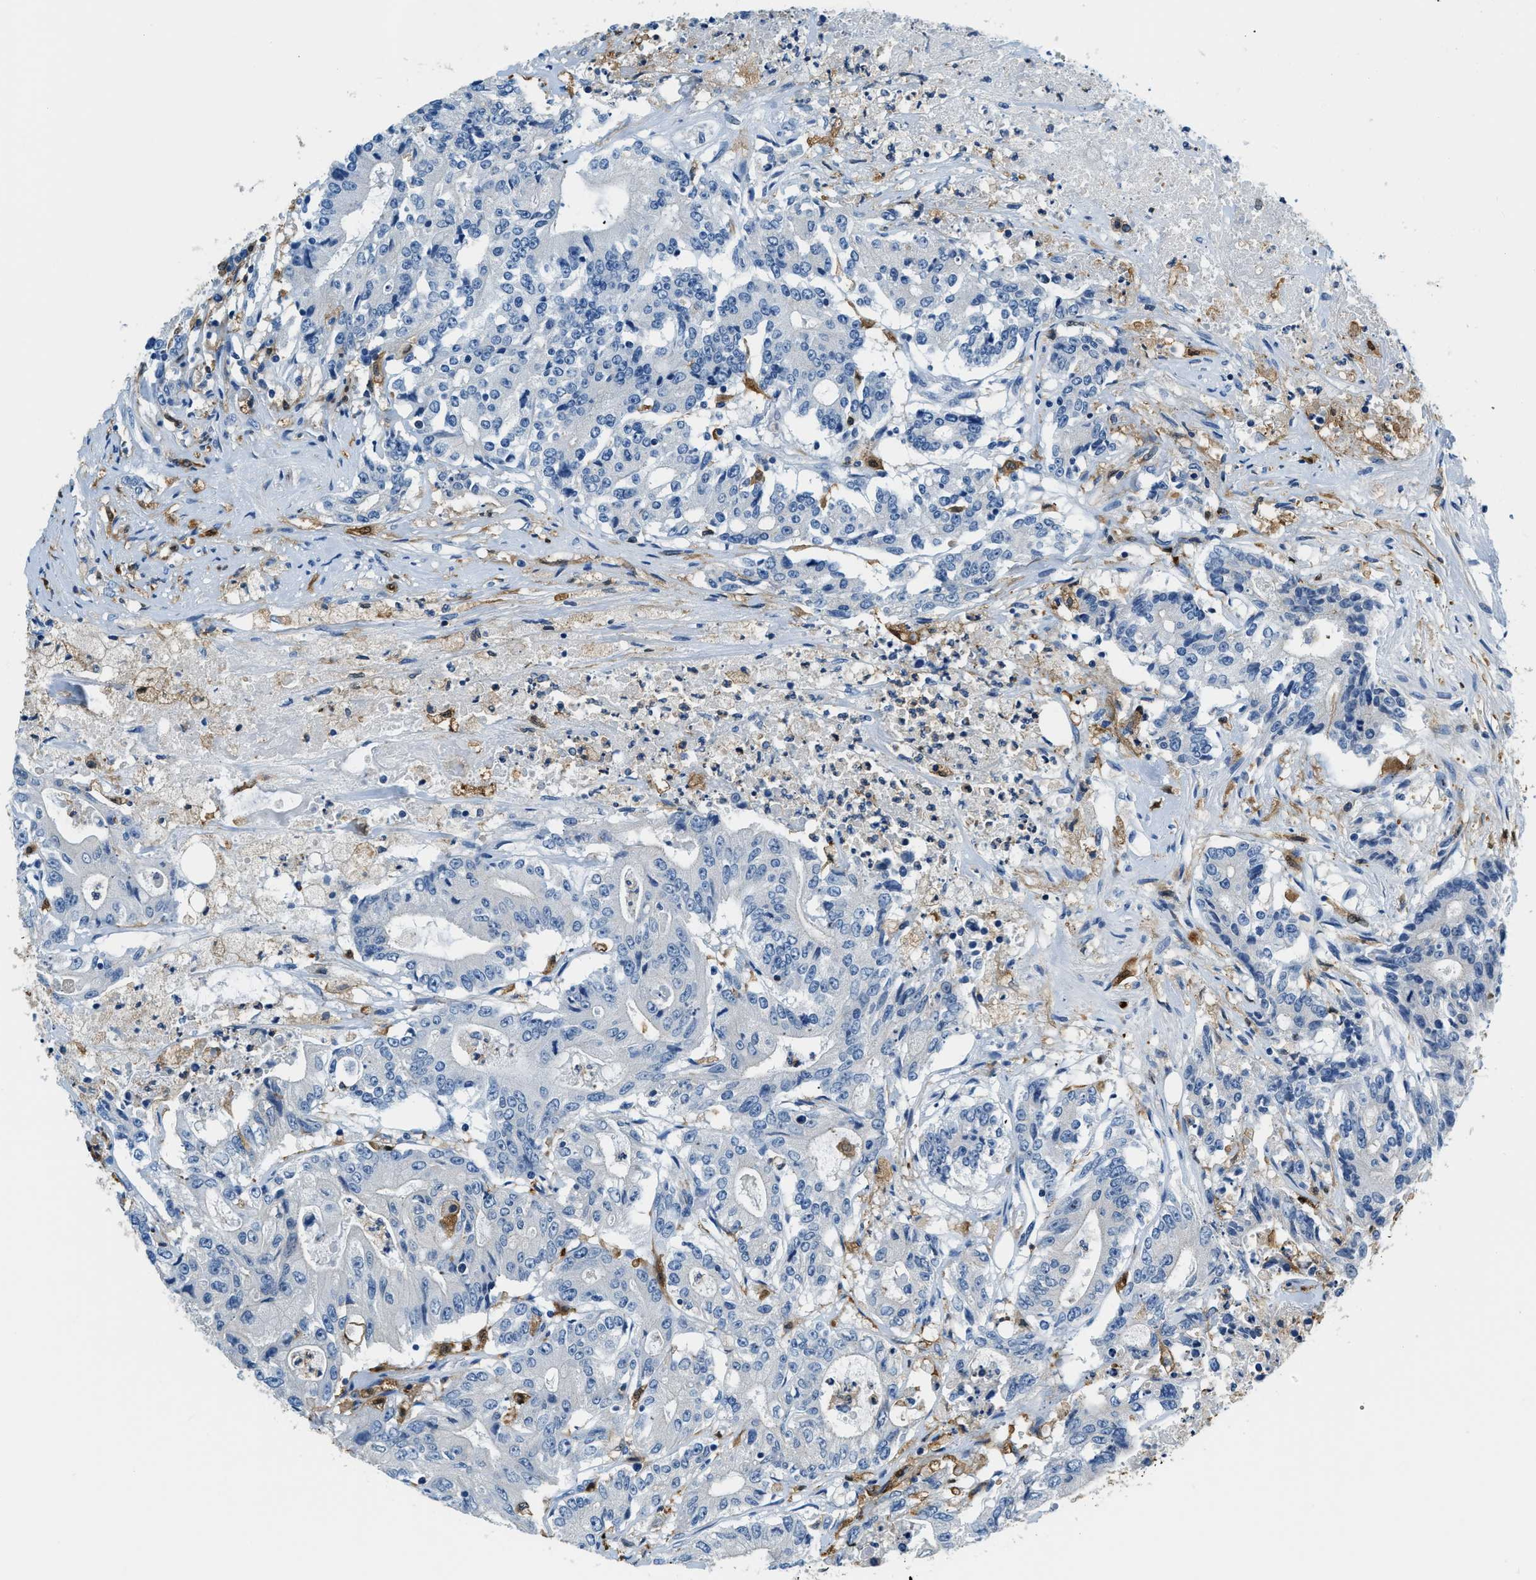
{"staining": {"intensity": "negative", "quantity": "none", "location": "none"}, "tissue": "colorectal cancer", "cell_type": "Tumor cells", "image_type": "cancer", "snomed": [{"axis": "morphology", "description": "Adenocarcinoma, NOS"}, {"axis": "topography", "description": "Colon"}], "caption": "DAB immunohistochemical staining of colorectal adenocarcinoma demonstrates no significant staining in tumor cells.", "gene": "CAPG", "patient": {"sex": "female", "age": 77}}